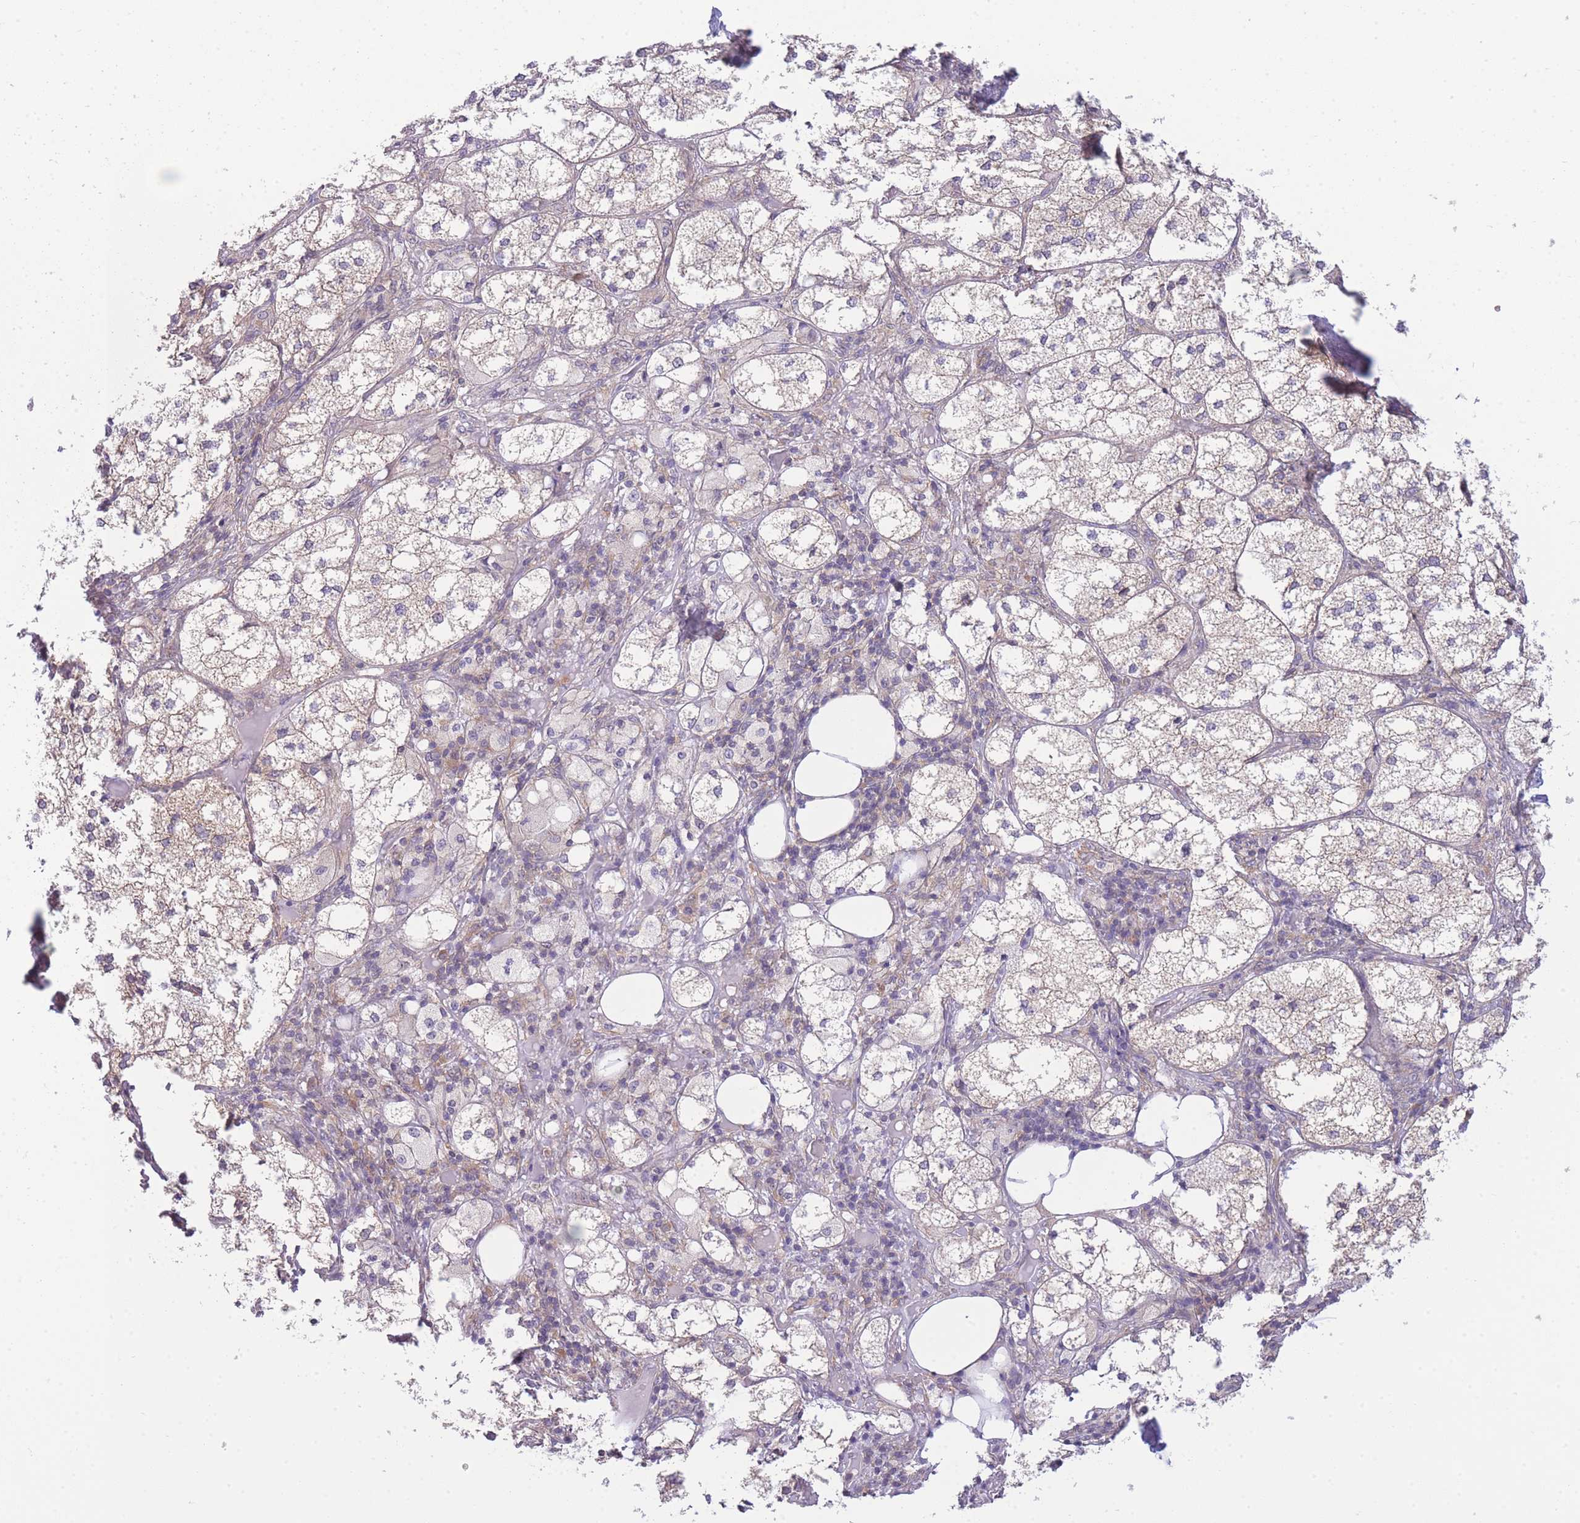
{"staining": {"intensity": "moderate", "quantity": "25%-75%", "location": "cytoplasmic/membranous"}, "tissue": "adrenal gland", "cell_type": "Glandular cells", "image_type": "normal", "snomed": [{"axis": "morphology", "description": "Normal tissue, NOS"}, {"axis": "topography", "description": "Adrenal gland"}], "caption": "Protein expression analysis of normal adrenal gland exhibits moderate cytoplasmic/membranous staining in about 25%-75% of glandular cells.", "gene": "PFDN6", "patient": {"sex": "female", "age": 61}}